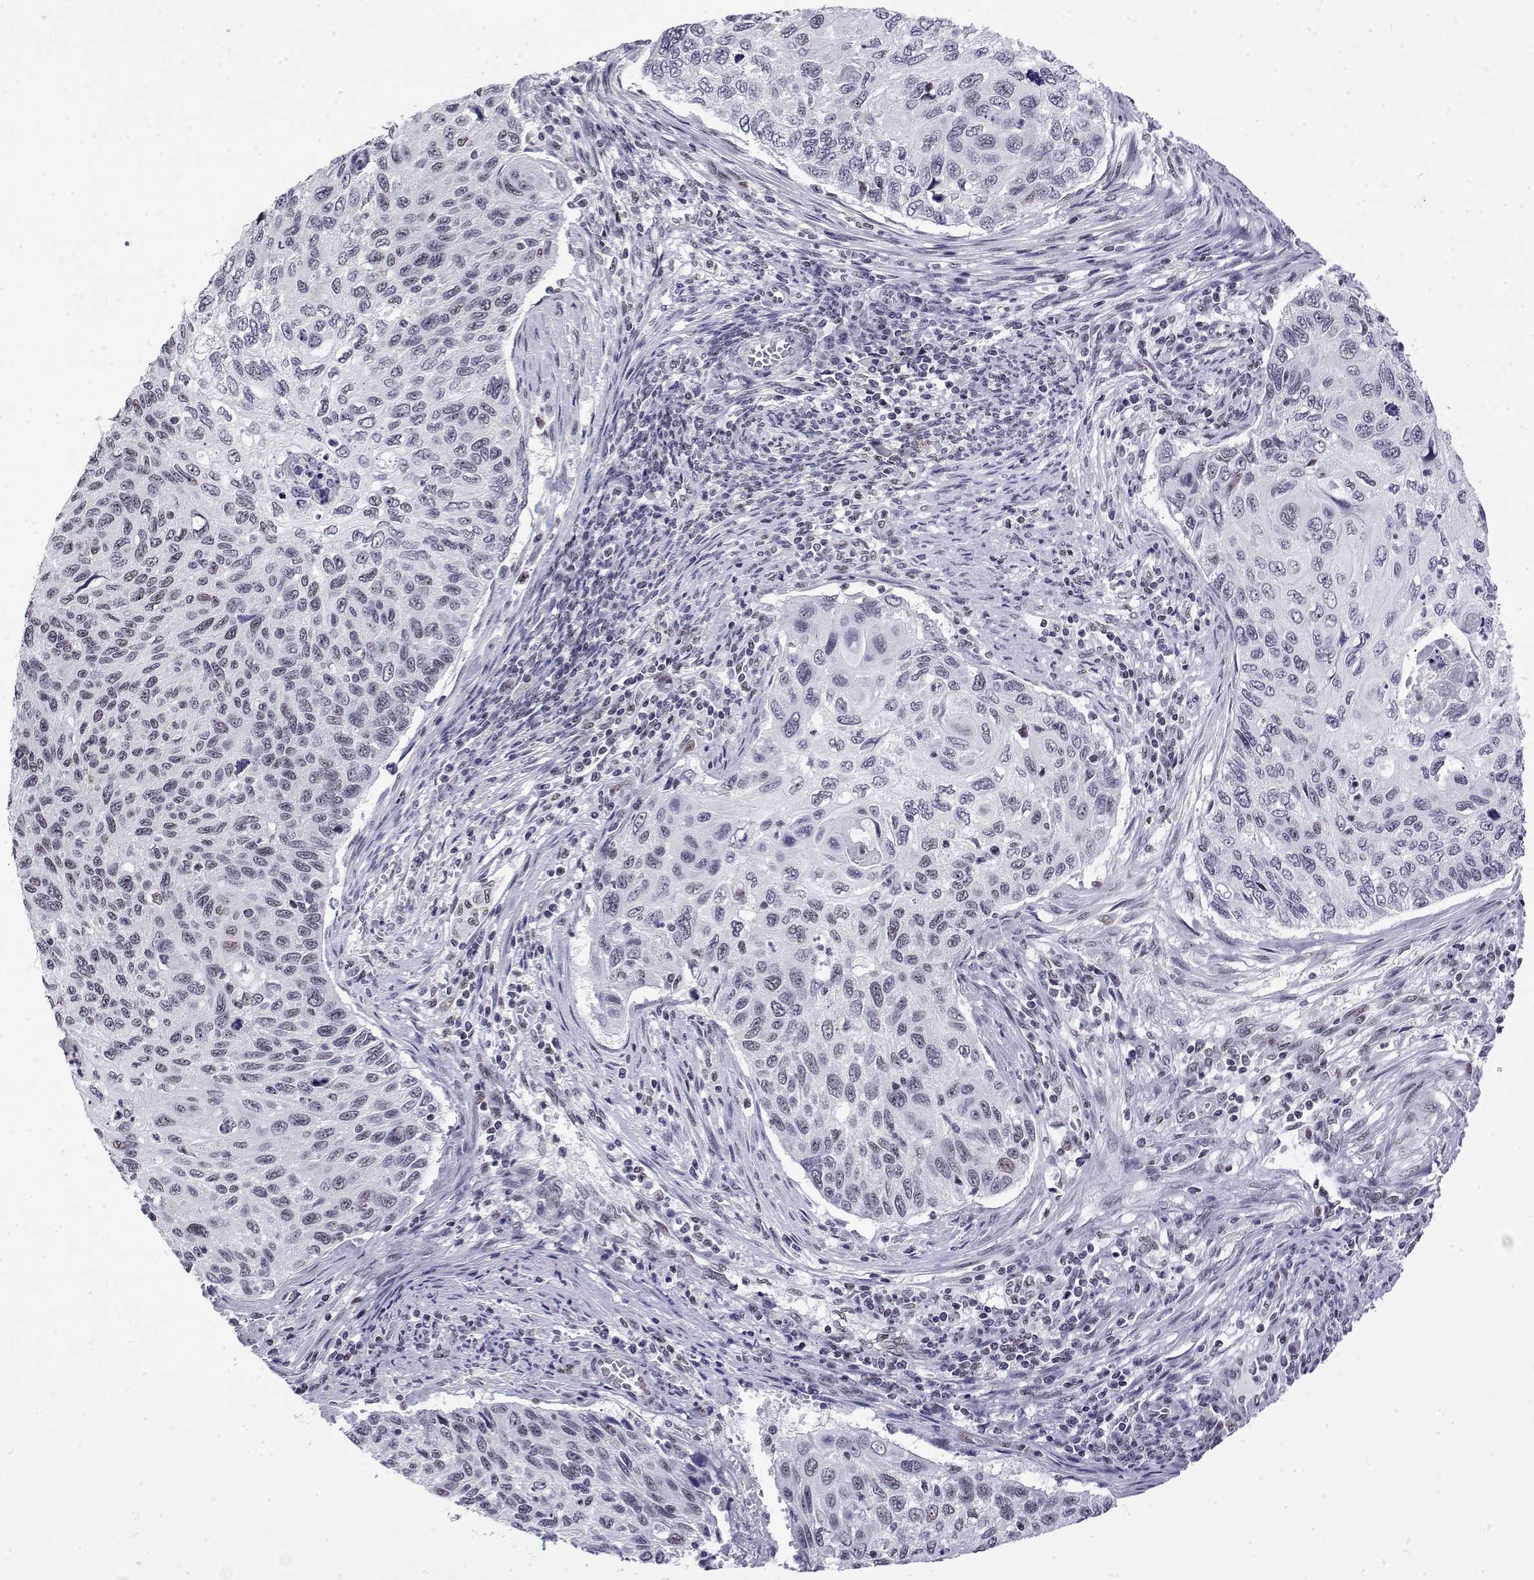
{"staining": {"intensity": "negative", "quantity": "none", "location": "none"}, "tissue": "cervical cancer", "cell_type": "Tumor cells", "image_type": "cancer", "snomed": [{"axis": "morphology", "description": "Squamous cell carcinoma, NOS"}, {"axis": "topography", "description": "Cervix"}], "caption": "There is no significant staining in tumor cells of cervical squamous cell carcinoma.", "gene": "POLDIP3", "patient": {"sex": "female", "age": 70}}